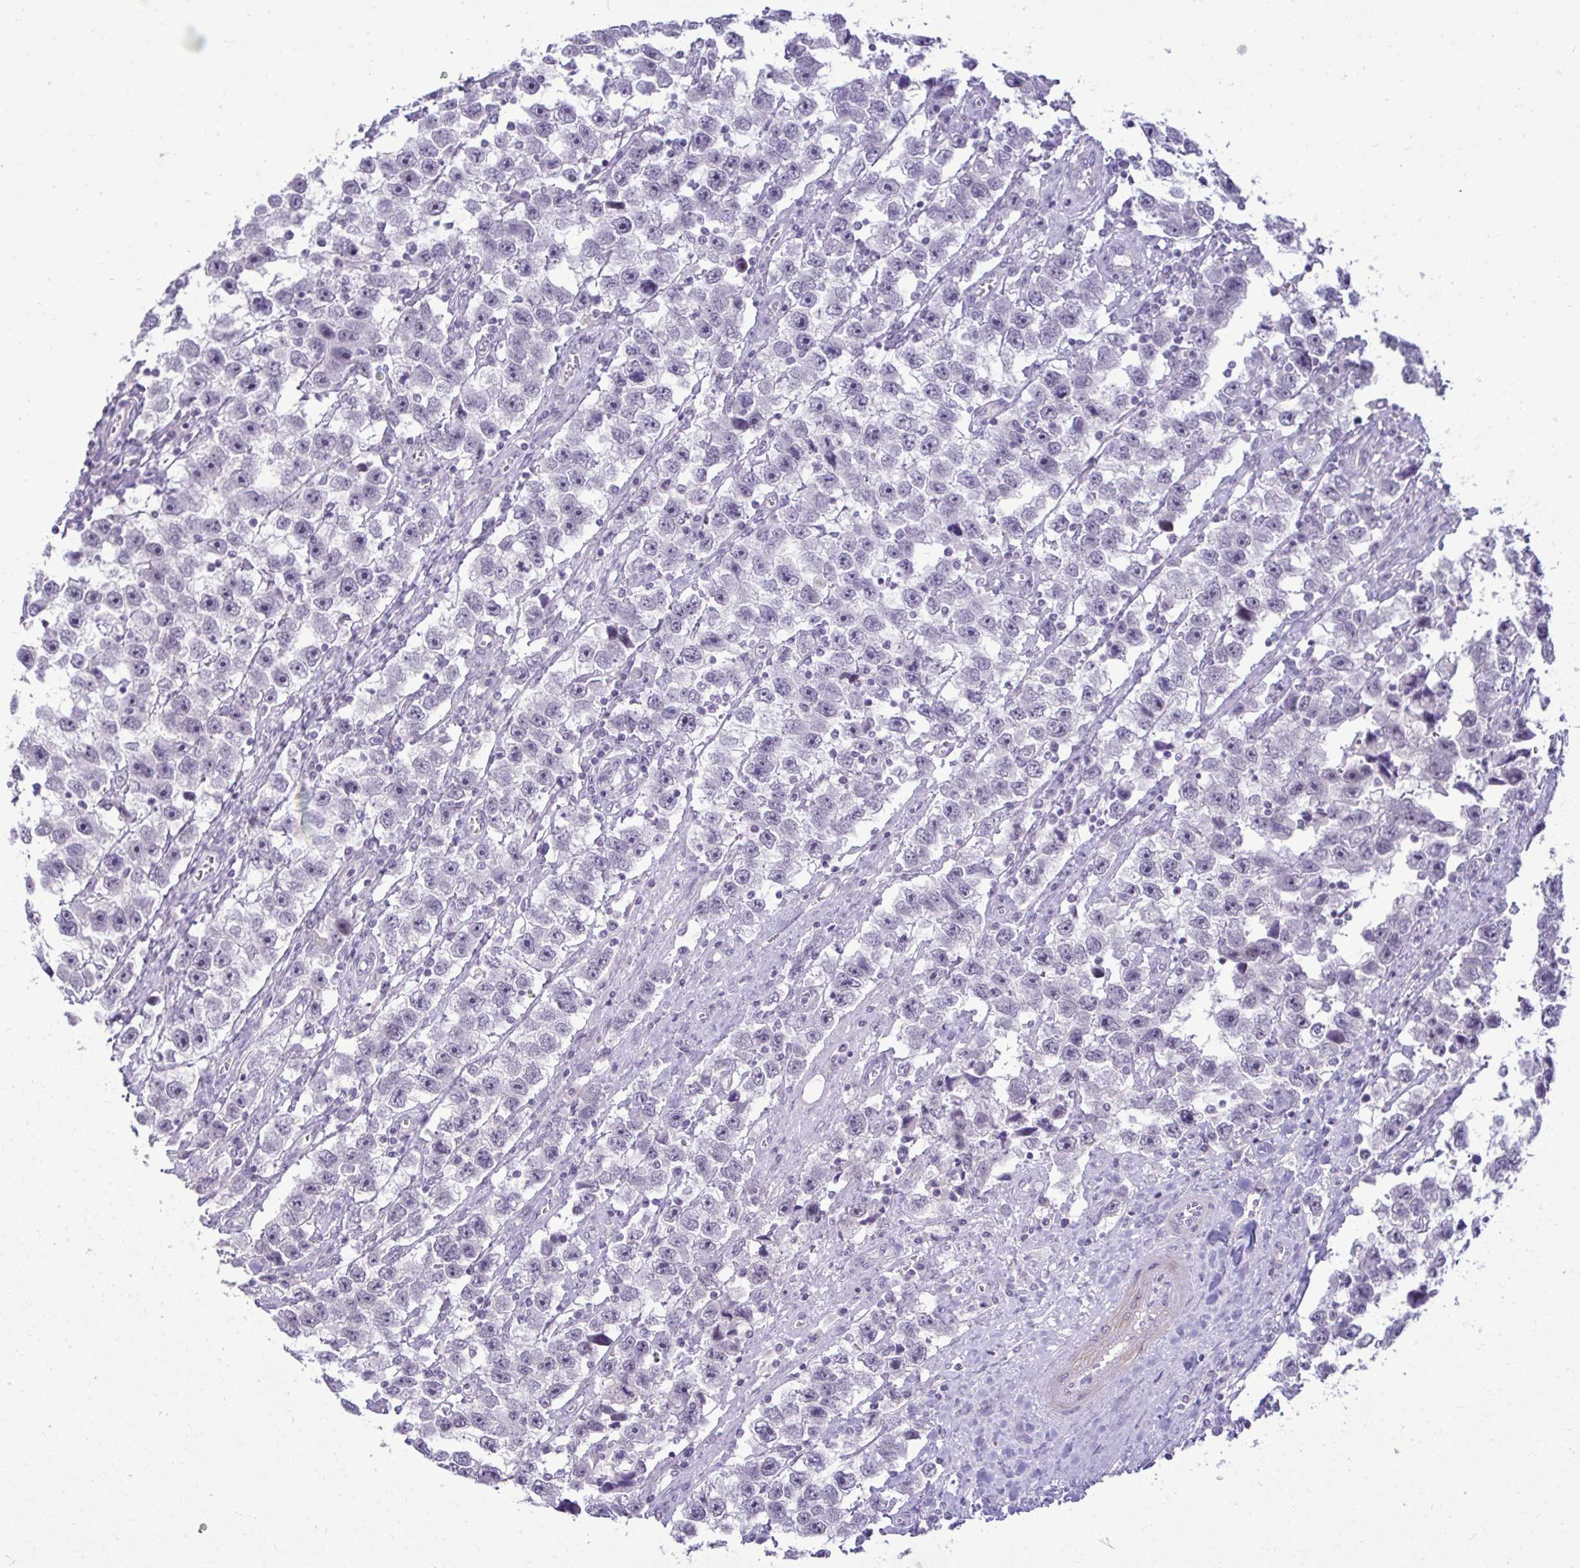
{"staining": {"intensity": "negative", "quantity": "none", "location": "none"}, "tissue": "testis cancer", "cell_type": "Tumor cells", "image_type": "cancer", "snomed": [{"axis": "morphology", "description": "Seminoma, NOS"}, {"axis": "topography", "description": "Testis"}], "caption": "The image displays no significant staining in tumor cells of seminoma (testis).", "gene": "SLC30A3", "patient": {"sex": "male", "age": 33}}